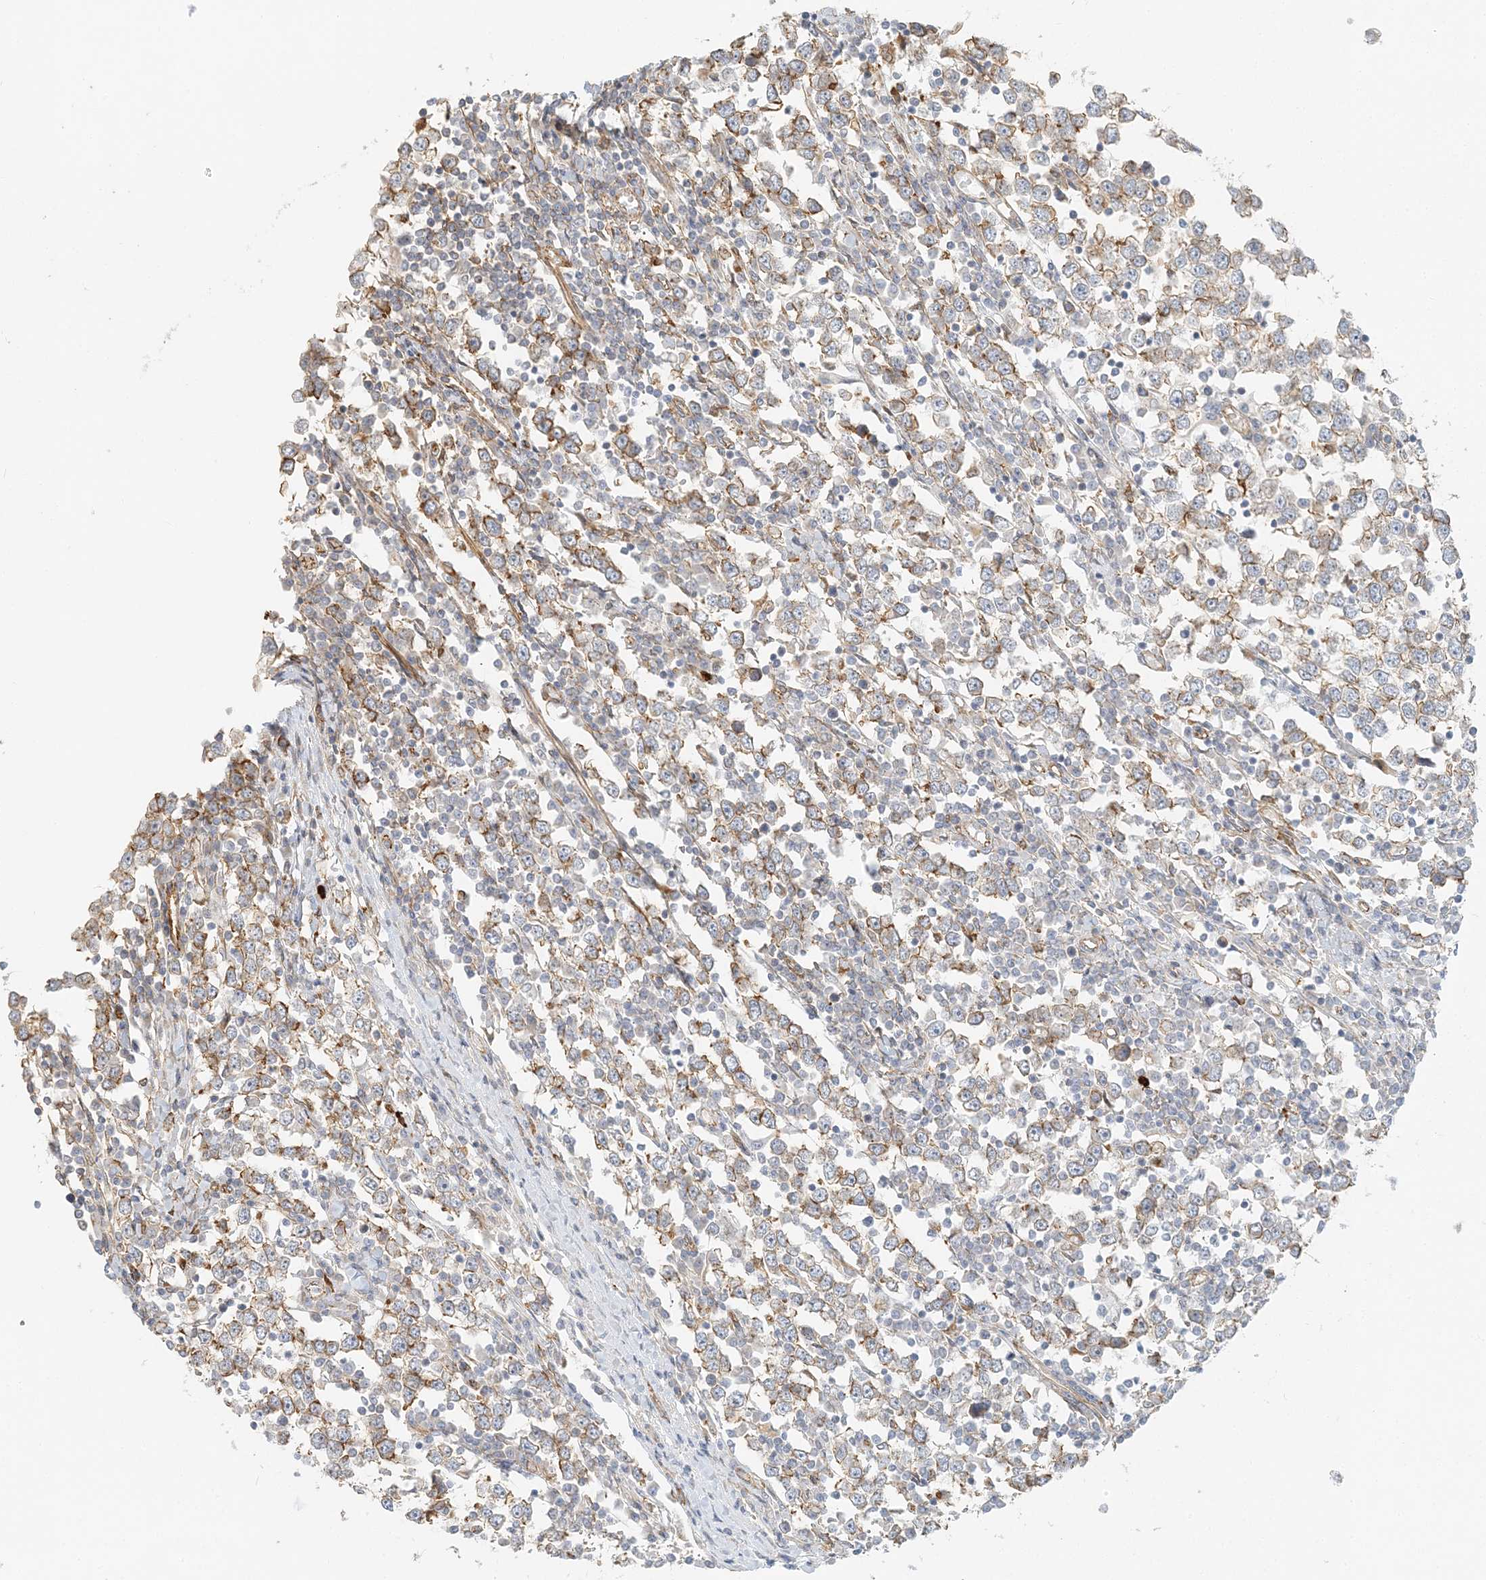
{"staining": {"intensity": "moderate", "quantity": "<25%", "location": "cytoplasmic/membranous"}, "tissue": "testis cancer", "cell_type": "Tumor cells", "image_type": "cancer", "snomed": [{"axis": "morphology", "description": "Seminoma, NOS"}, {"axis": "topography", "description": "Testis"}], "caption": "Immunohistochemical staining of testis cancer reveals low levels of moderate cytoplasmic/membranous staining in approximately <25% of tumor cells.", "gene": "DNAH1", "patient": {"sex": "male", "age": 65}}